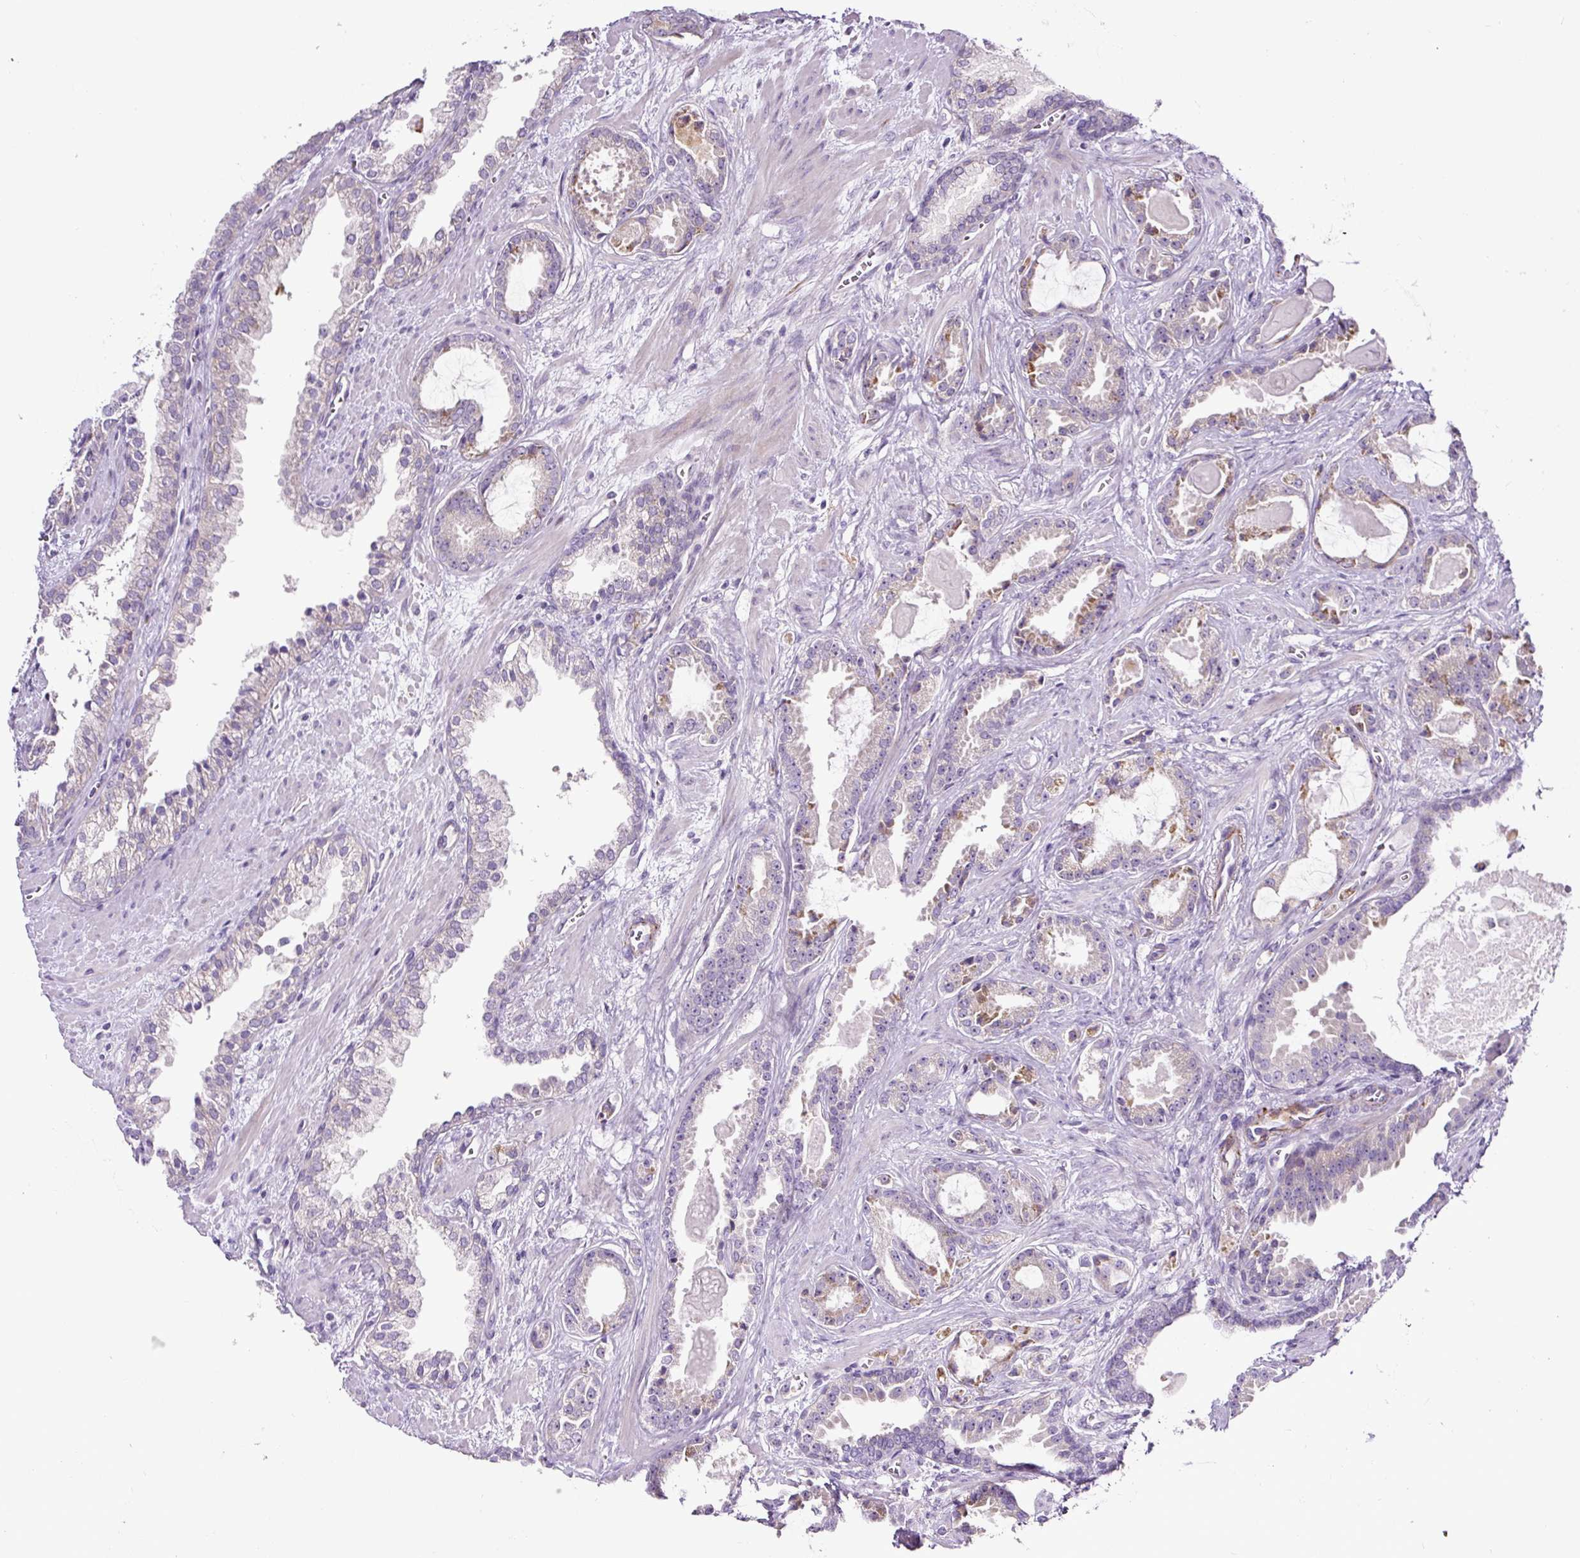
{"staining": {"intensity": "moderate", "quantity": "<25%", "location": "cytoplasmic/membranous"}, "tissue": "prostate cancer", "cell_type": "Tumor cells", "image_type": "cancer", "snomed": [{"axis": "morphology", "description": "Adenocarcinoma, Low grade"}, {"axis": "topography", "description": "Prostate"}], "caption": "The micrograph shows a brown stain indicating the presence of a protein in the cytoplasmic/membranous of tumor cells in prostate adenocarcinoma (low-grade).", "gene": "HPS4", "patient": {"sex": "male", "age": 62}}